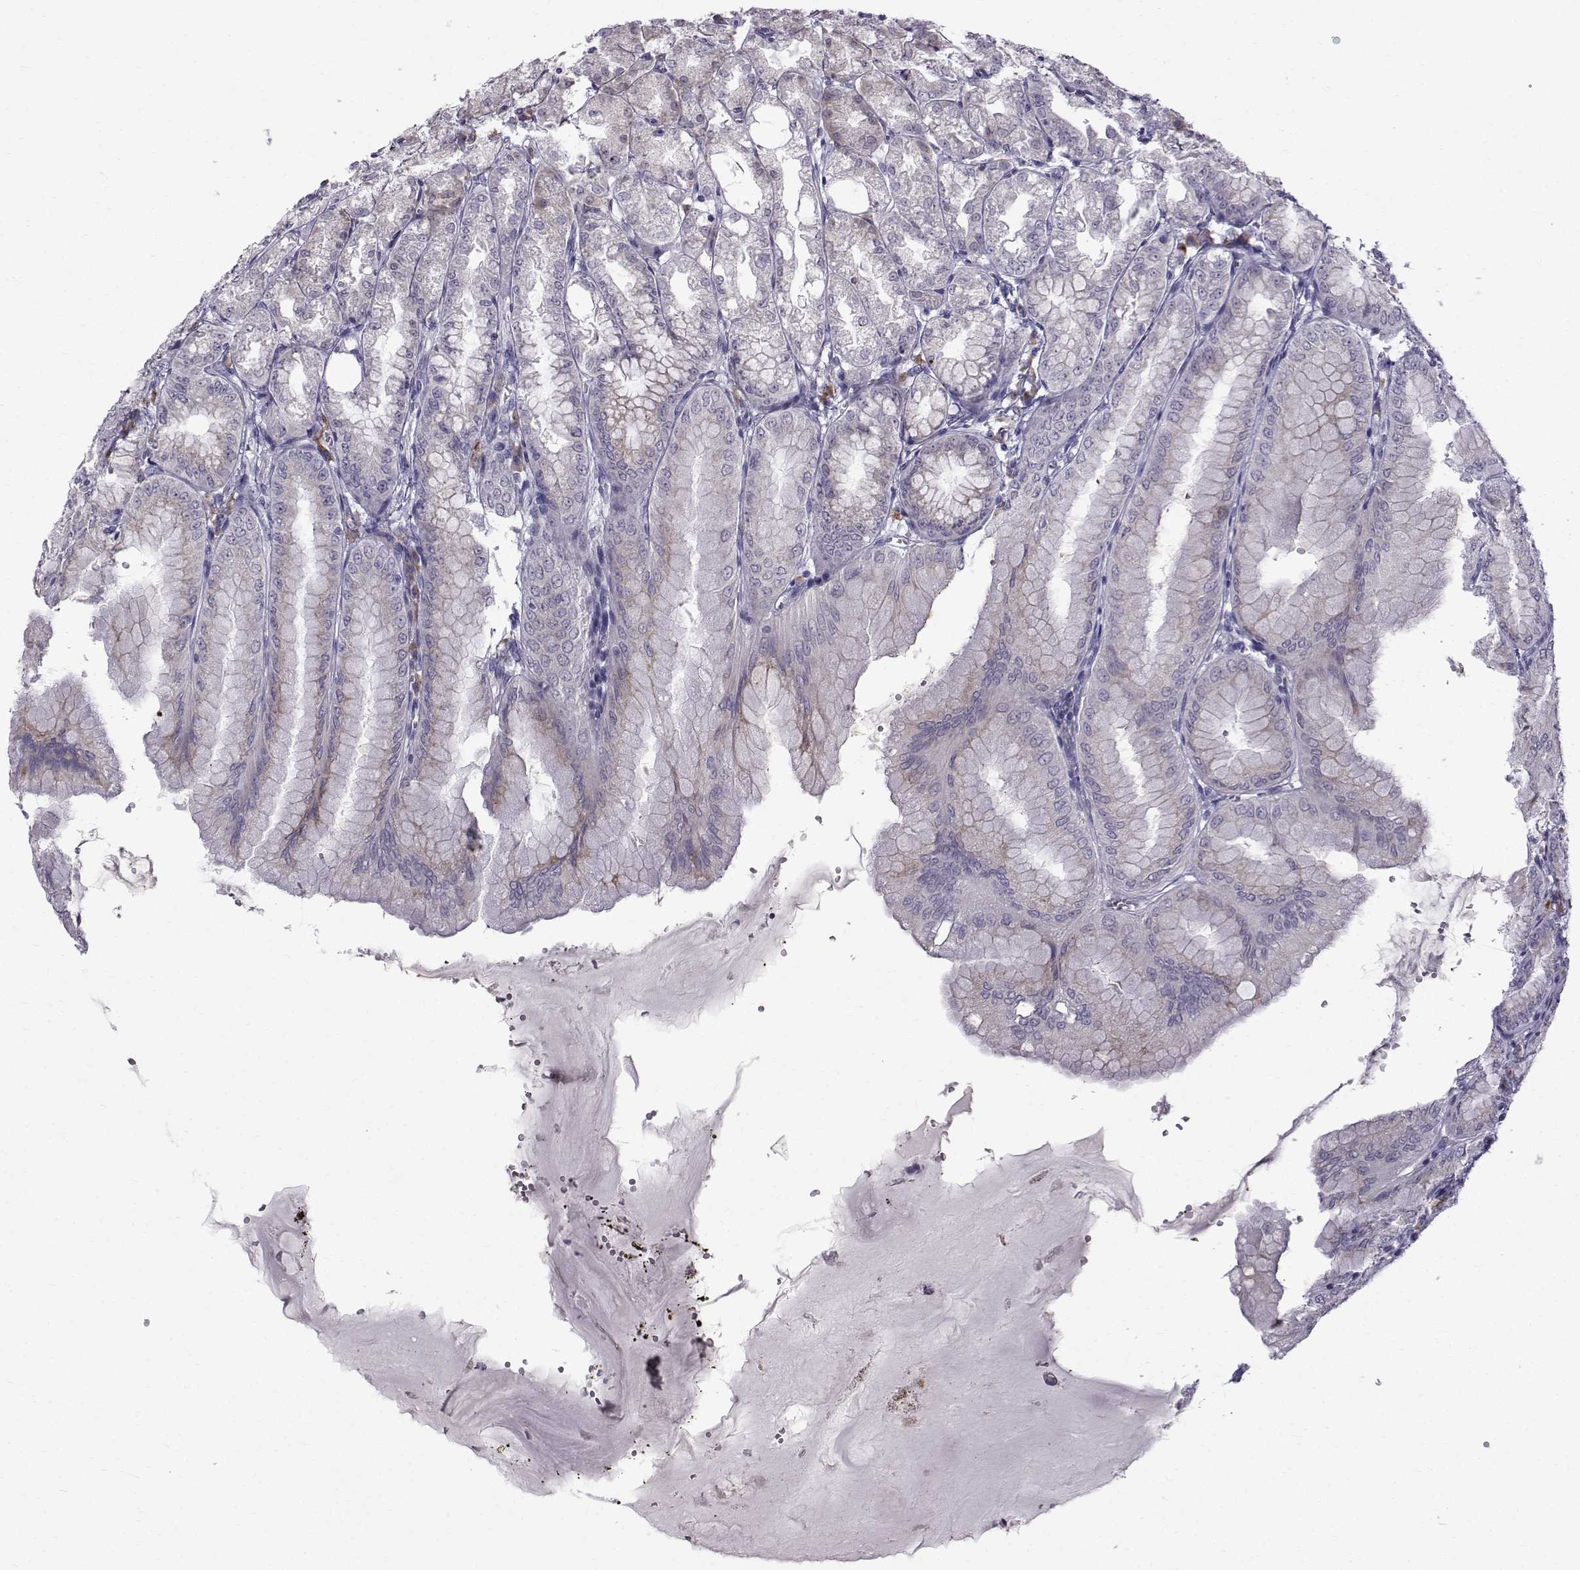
{"staining": {"intensity": "moderate", "quantity": "<25%", "location": "cytoplasmic/membranous"}, "tissue": "stomach", "cell_type": "Glandular cells", "image_type": "normal", "snomed": [{"axis": "morphology", "description": "Normal tissue, NOS"}, {"axis": "topography", "description": "Stomach, lower"}], "caption": "Human stomach stained with a brown dye demonstrates moderate cytoplasmic/membranous positive staining in approximately <25% of glandular cells.", "gene": "ROPN1B", "patient": {"sex": "male", "age": 71}}